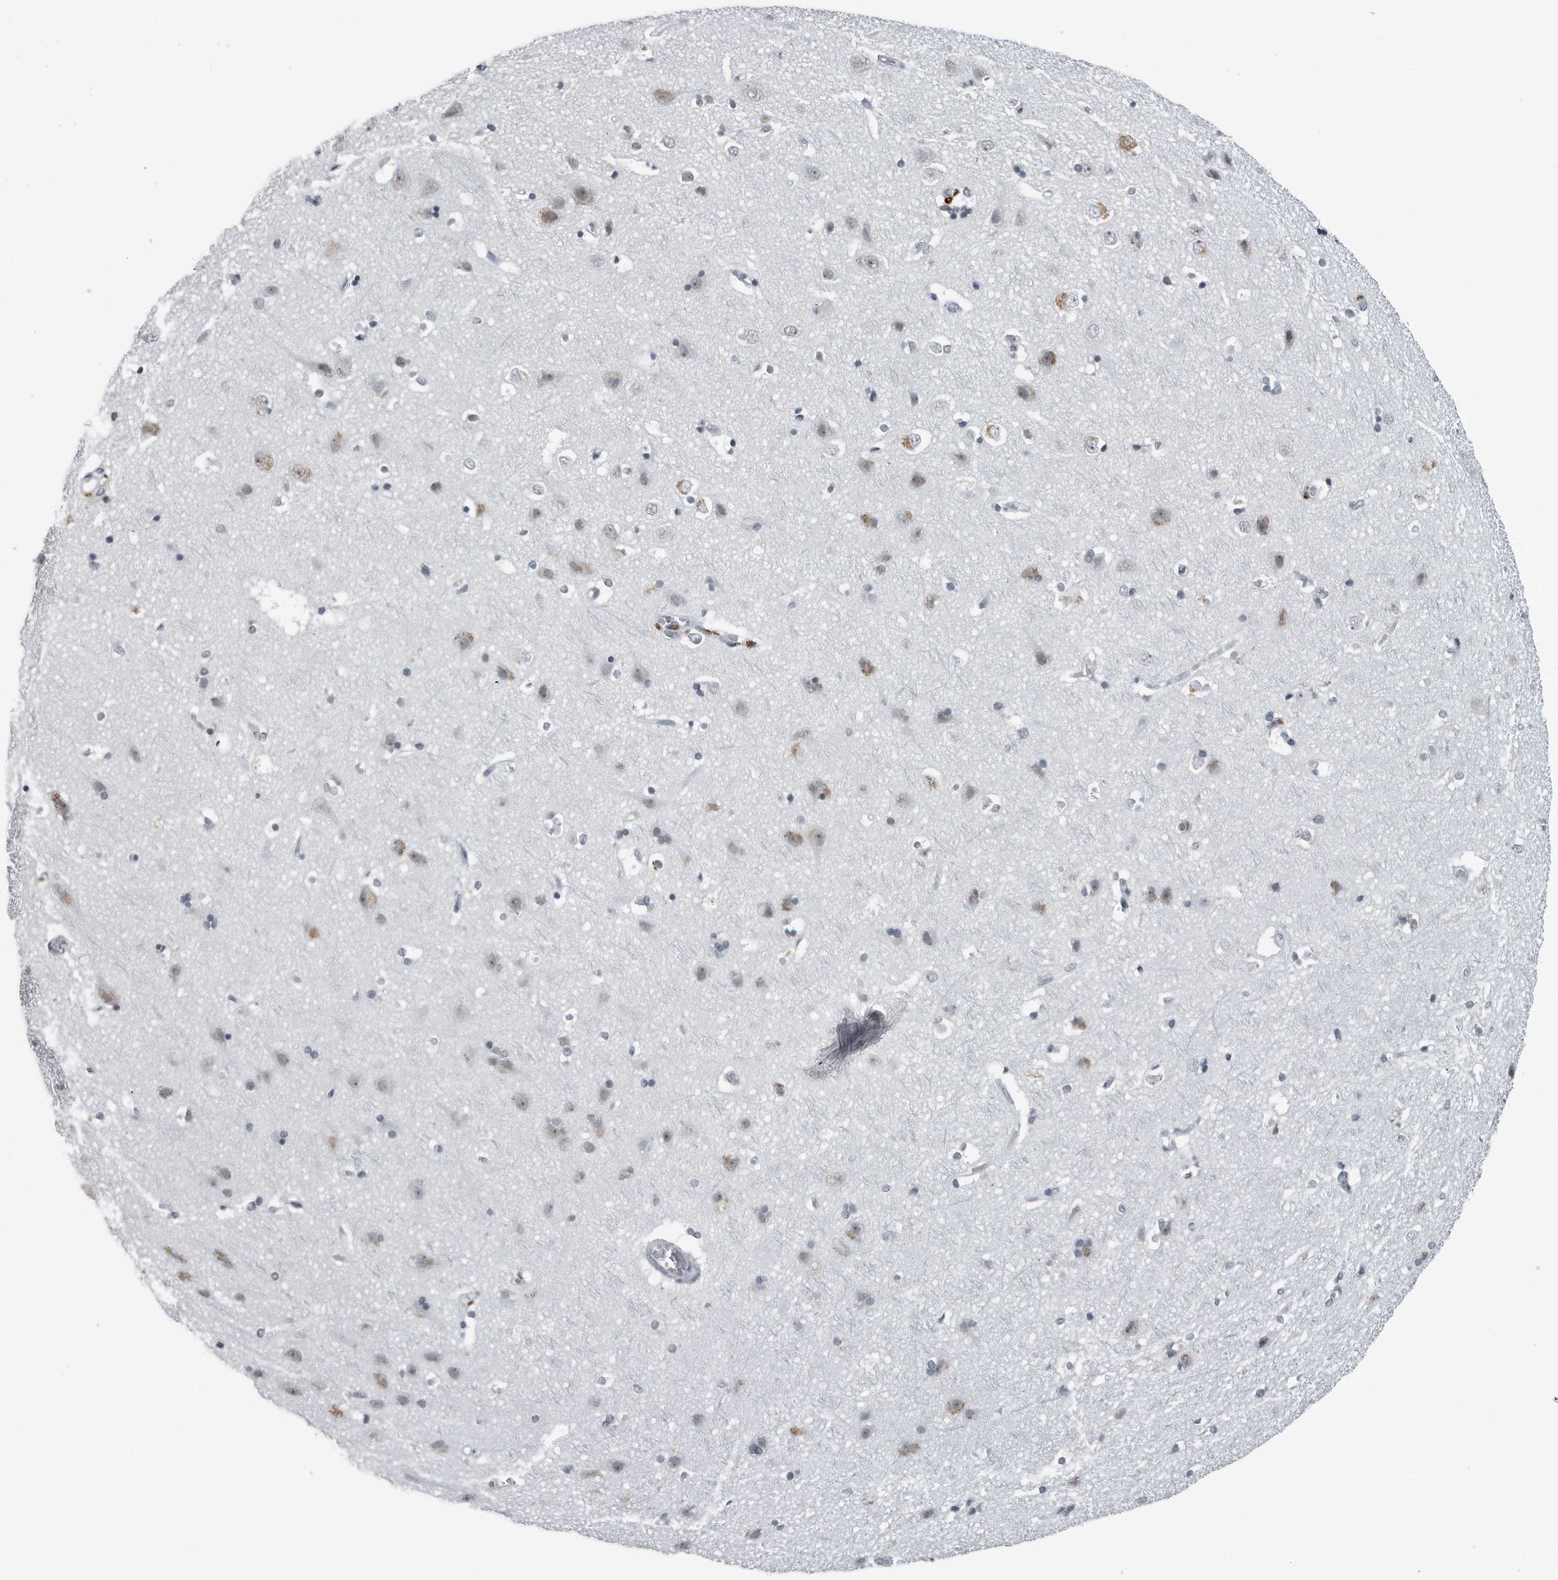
{"staining": {"intensity": "negative", "quantity": "none", "location": "none"}, "tissue": "cerebral cortex", "cell_type": "Endothelial cells", "image_type": "normal", "snomed": [{"axis": "morphology", "description": "Normal tissue, NOS"}, {"axis": "topography", "description": "Cerebral cortex"}], "caption": "A histopathology image of human cerebral cortex is negative for staining in endothelial cells. (Stains: DAB (3,3'-diaminobenzidine) immunohistochemistry (IHC) with hematoxylin counter stain, Microscopy: brightfield microscopy at high magnification).", "gene": "AKR1A1", "patient": {"sex": "male", "age": 54}}